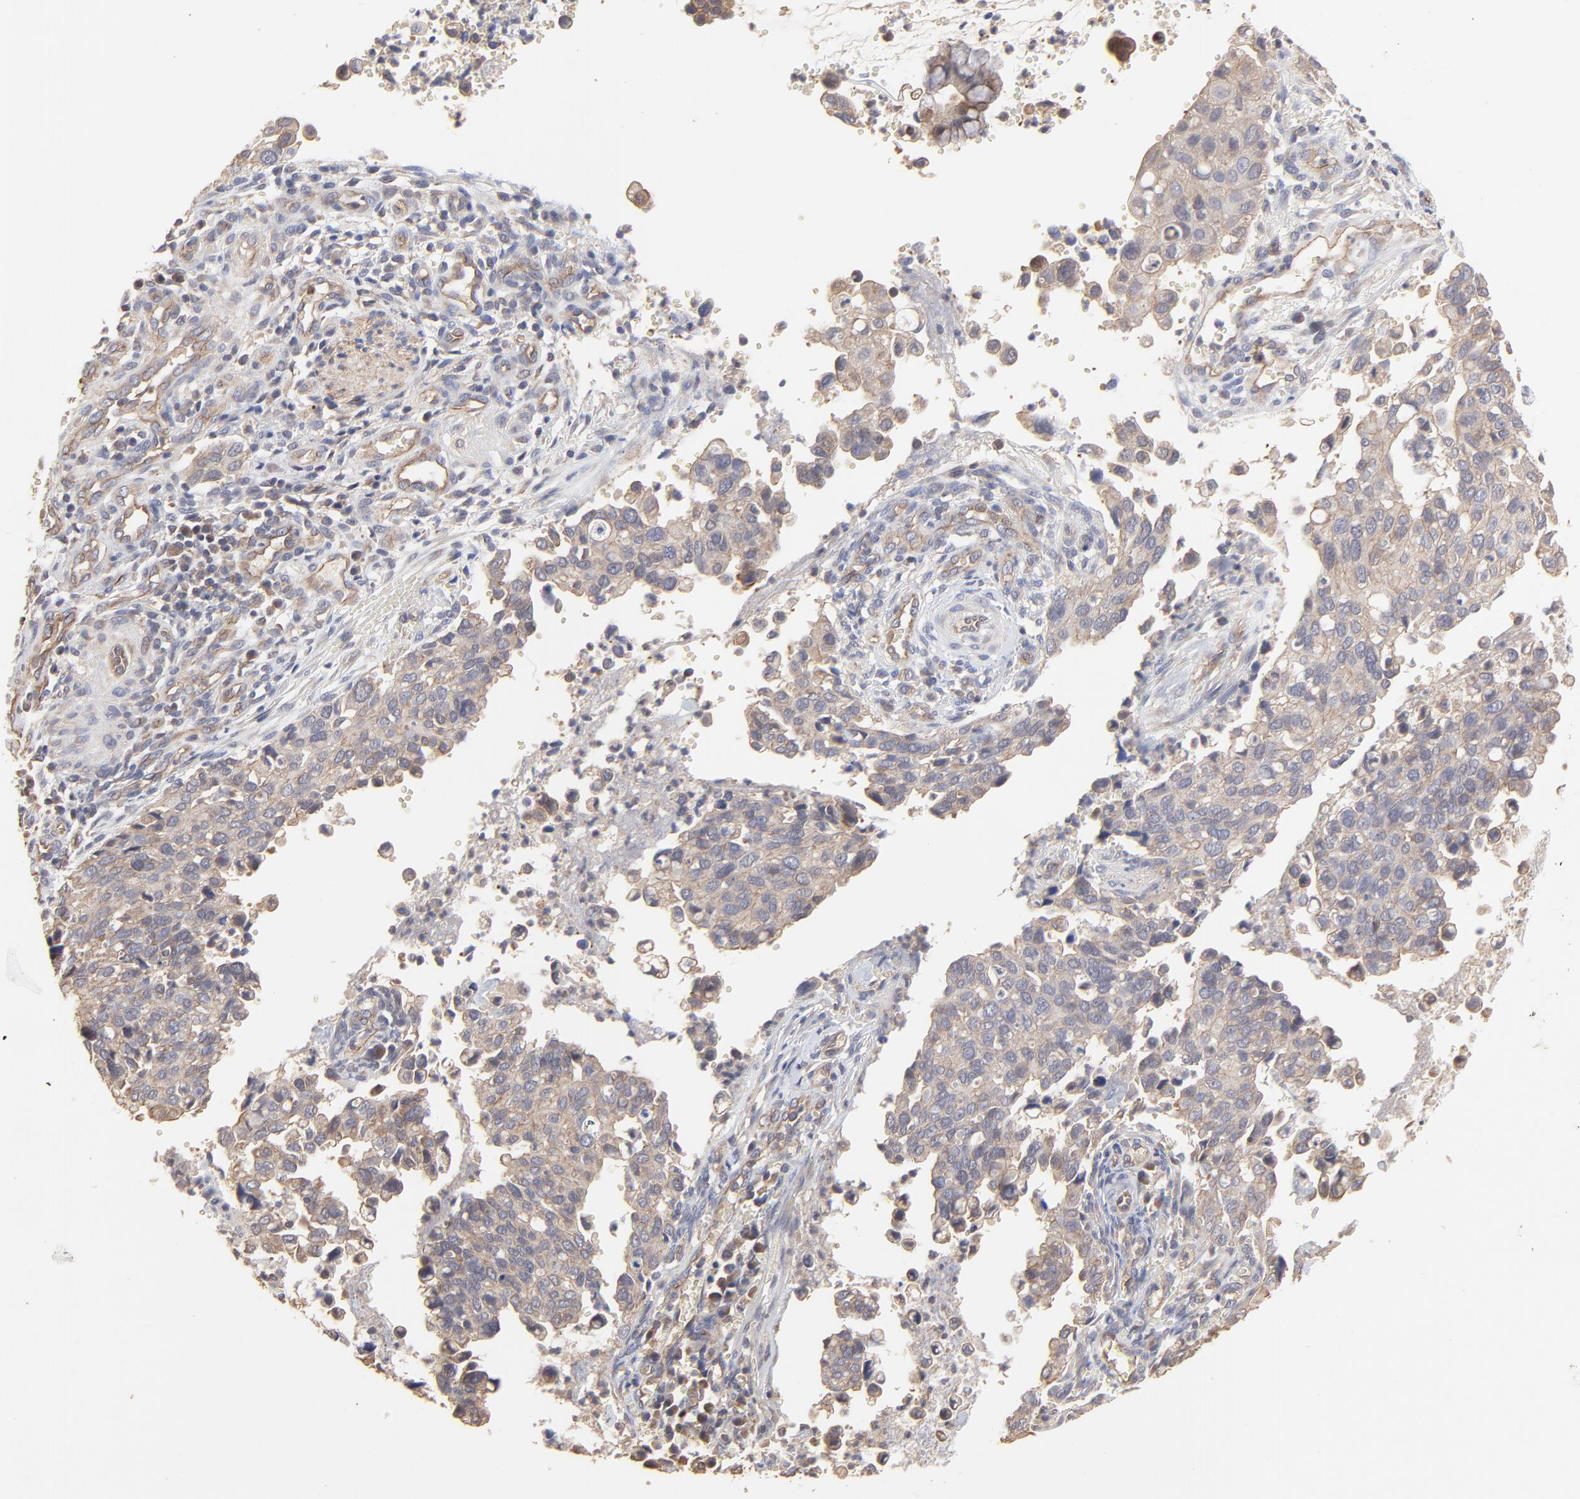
{"staining": {"intensity": "moderate", "quantity": ">75%", "location": "cytoplasmic/membranous"}, "tissue": "cervical cancer", "cell_type": "Tumor cells", "image_type": "cancer", "snomed": [{"axis": "morphology", "description": "Normal tissue, NOS"}, {"axis": "morphology", "description": "Squamous cell carcinoma, NOS"}, {"axis": "topography", "description": "Cervix"}], "caption": "Immunohistochemistry photomicrograph of neoplastic tissue: squamous cell carcinoma (cervical) stained using immunohistochemistry exhibits medium levels of moderate protein expression localized specifically in the cytoplasmic/membranous of tumor cells, appearing as a cytoplasmic/membranous brown color.", "gene": "ARMT1", "patient": {"sex": "female", "age": 45}}